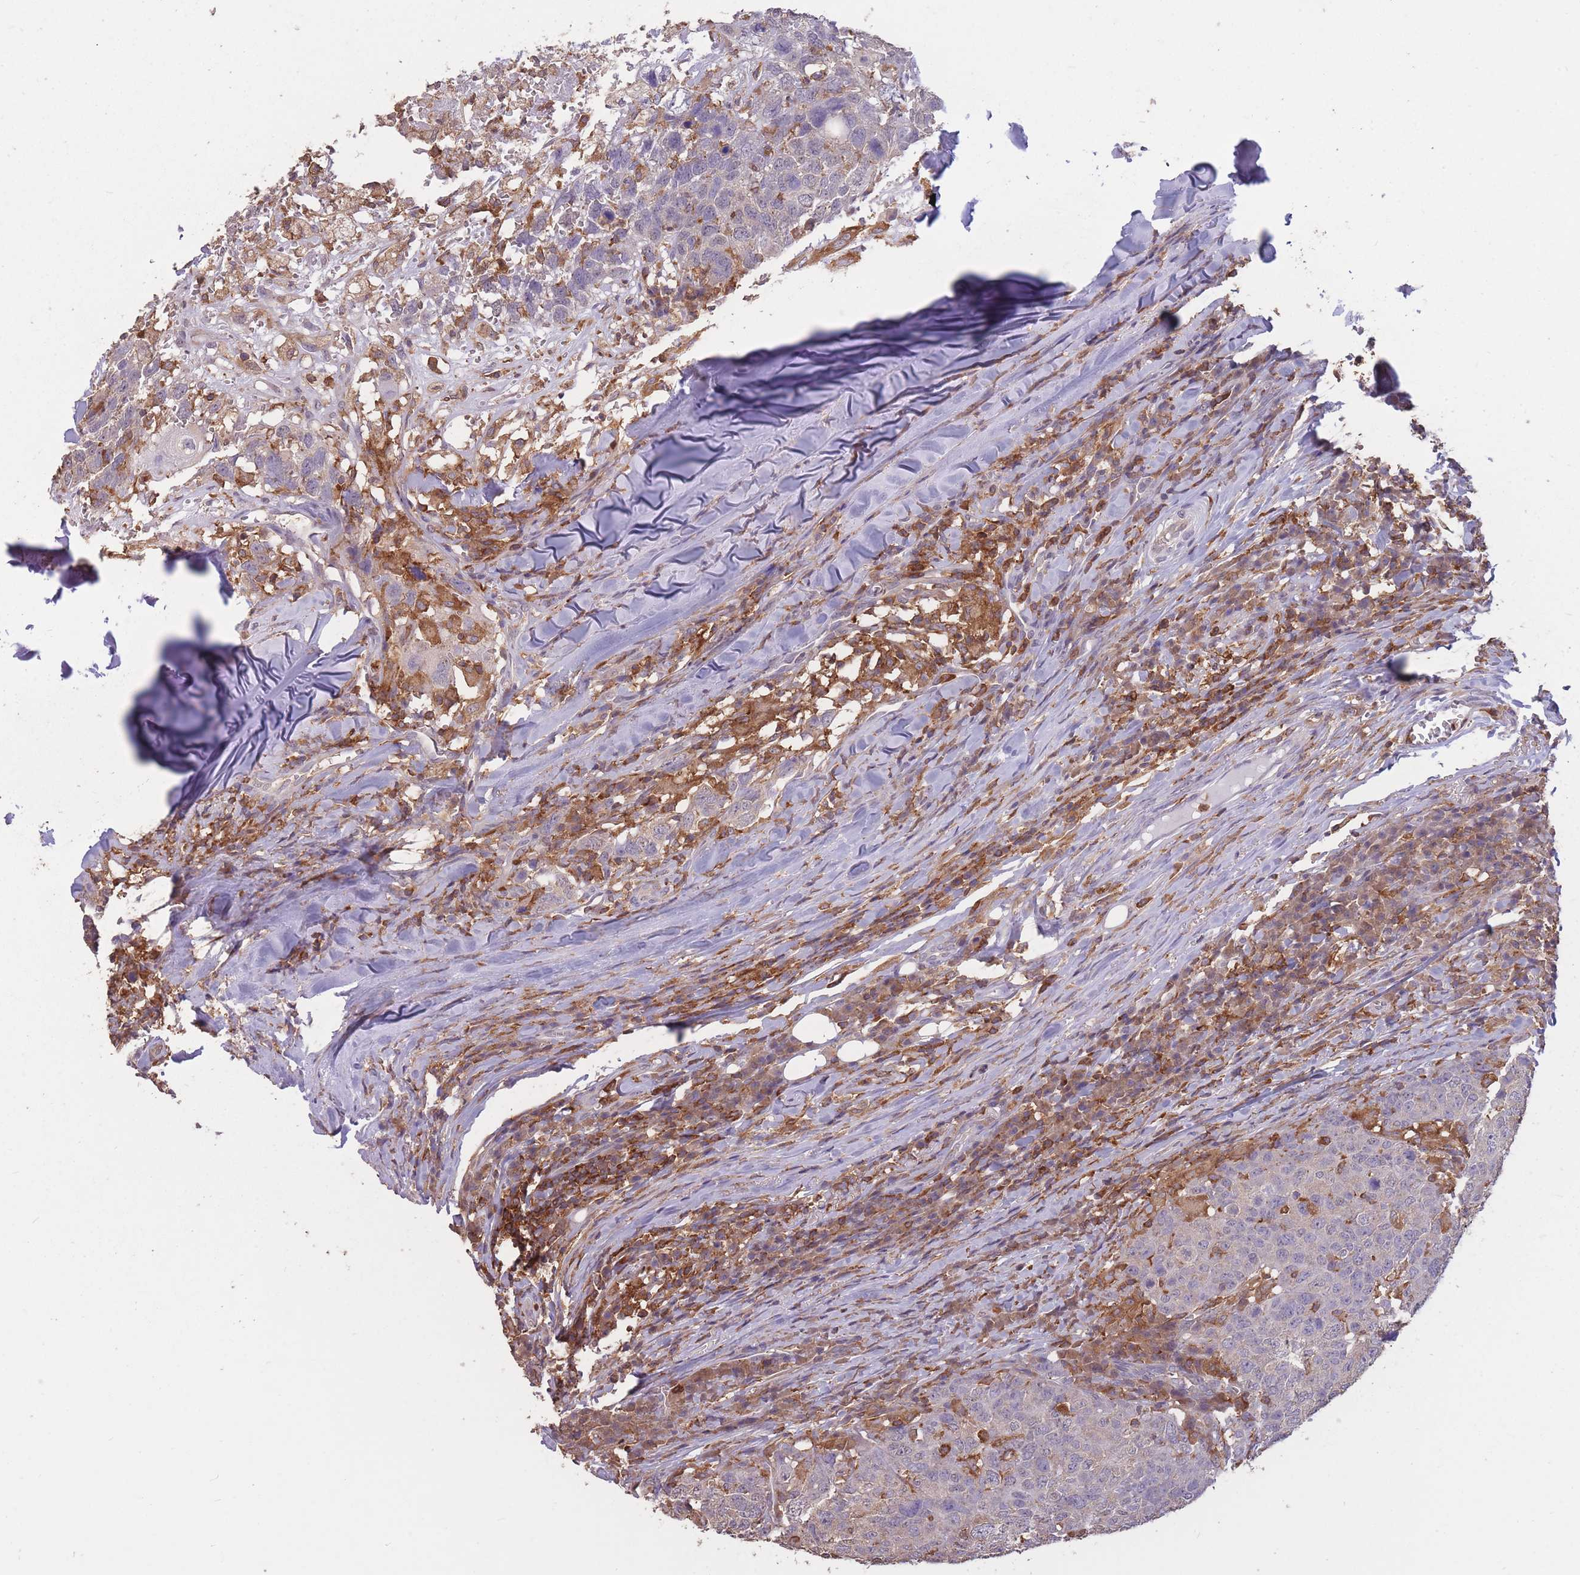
{"staining": {"intensity": "negative", "quantity": "none", "location": "none"}, "tissue": "head and neck cancer", "cell_type": "Tumor cells", "image_type": "cancer", "snomed": [{"axis": "morphology", "description": "Normal tissue, NOS"}, {"axis": "morphology", "description": "Squamous cell carcinoma, NOS"}, {"axis": "topography", "description": "Skeletal muscle"}, {"axis": "topography", "description": "Vascular tissue"}, {"axis": "topography", "description": "Peripheral nerve tissue"}, {"axis": "topography", "description": "Head-Neck"}], "caption": "Tumor cells show no significant protein positivity in head and neck cancer. (DAB IHC visualized using brightfield microscopy, high magnification).", "gene": "GMIP", "patient": {"sex": "male", "age": 66}}